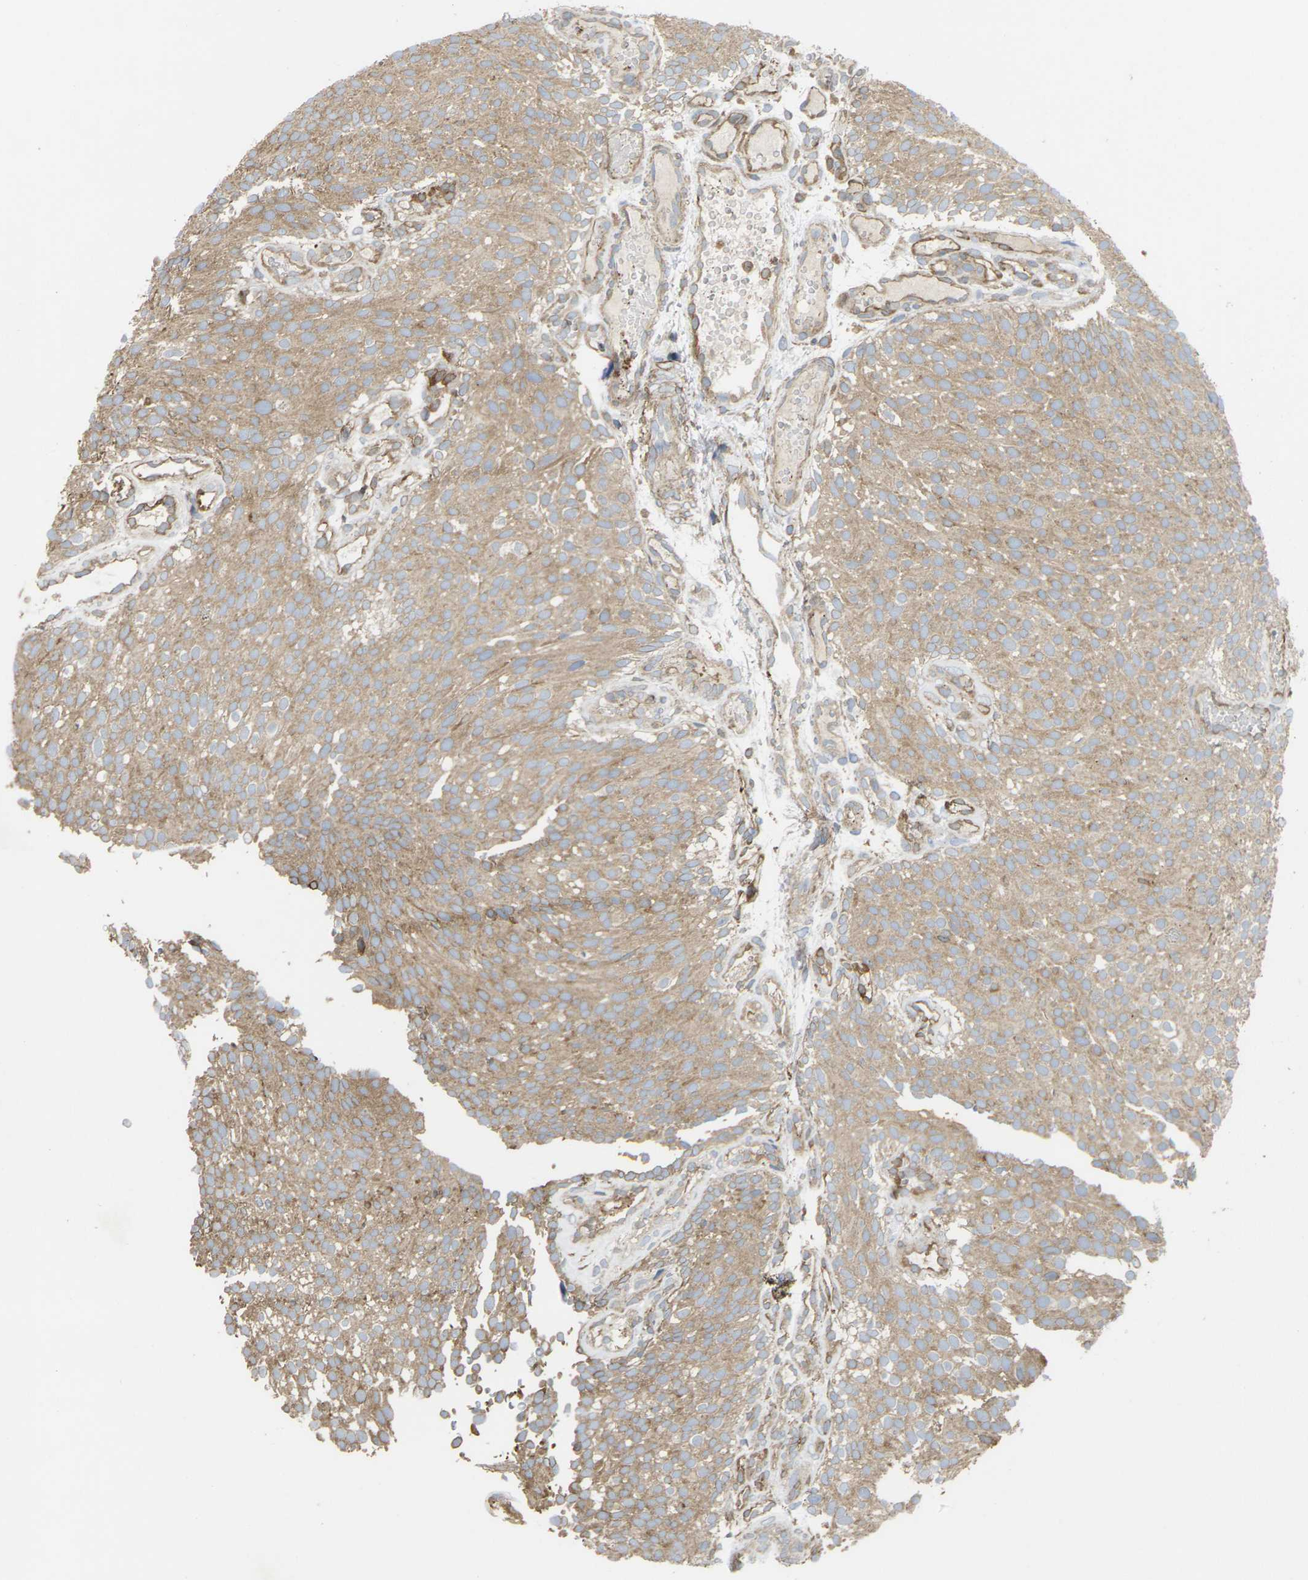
{"staining": {"intensity": "moderate", "quantity": ">75%", "location": "cytoplasmic/membranous"}, "tissue": "urothelial cancer", "cell_type": "Tumor cells", "image_type": "cancer", "snomed": [{"axis": "morphology", "description": "Urothelial carcinoma, Low grade"}, {"axis": "topography", "description": "Urinary bladder"}], "caption": "Brown immunohistochemical staining in urothelial cancer shows moderate cytoplasmic/membranous staining in about >75% of tumor cells.", "gene": "TIAM1", "patient": {"sex": "male", "age": 78}}